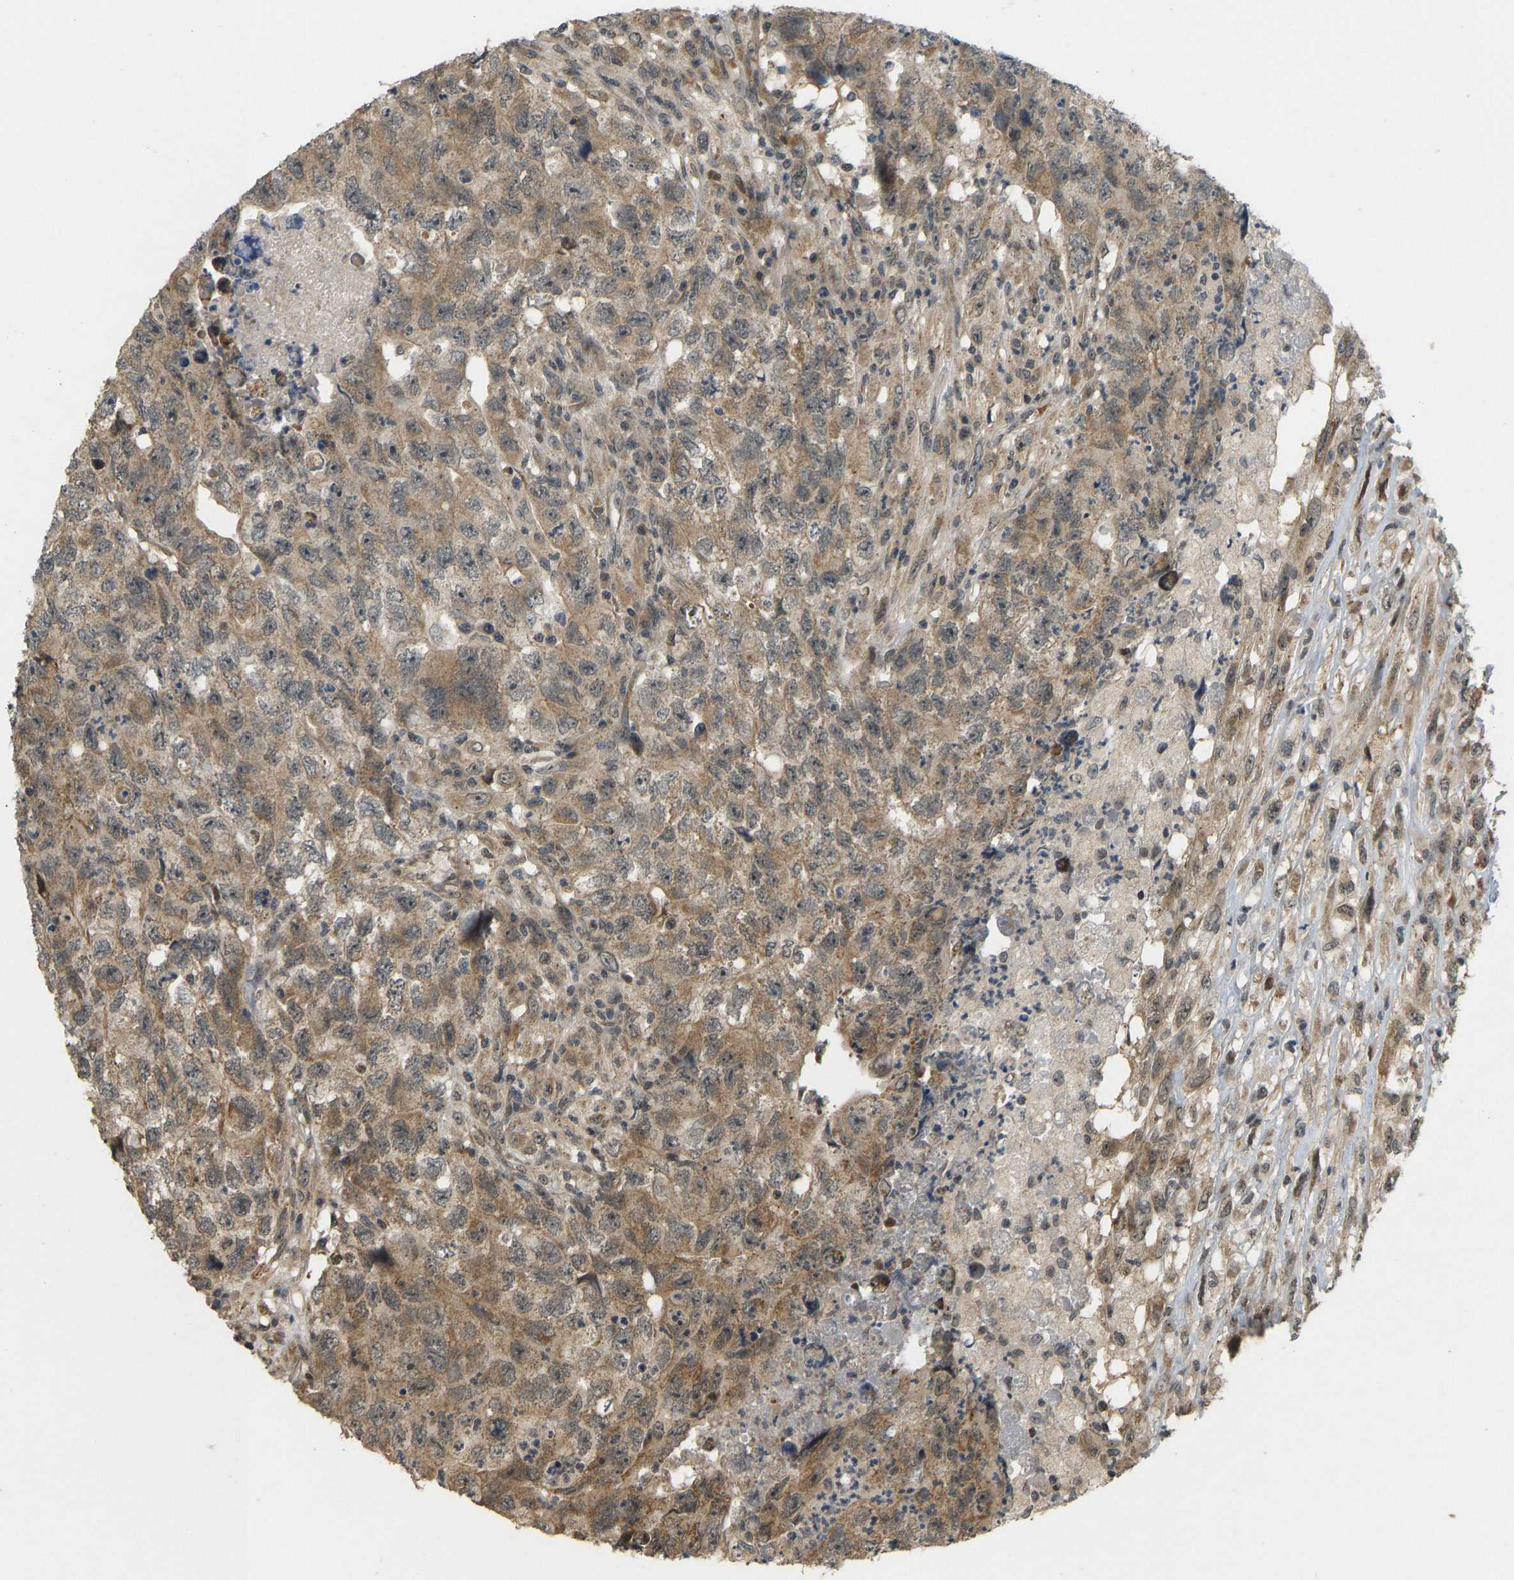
{"staining": {"intensity": "moderate", "quantity": ">75%", "location": "cytoplasmic/membranous,nuclear"}, "tissue": "testis cancer", "cell_type": "Tumor cells", "image_type": "cancer", "snomed": [{"axis": "morphology", "description": "Carcinoma, Embryonal, NOS"}, {"axis": "topography", "description": "Testis"}], "caption": "Testis cancer stained with immunohistochemistry shows moderate cytoplasmic/membranous and nuclear expression in approximately >75% of tumor cells. (DAB (3,3'-diaminobenzidine) = brown stain, brightfield microscopy at high magnification).", "gene": "ACADS", "patient": {"sex": "male", "age": 32}}